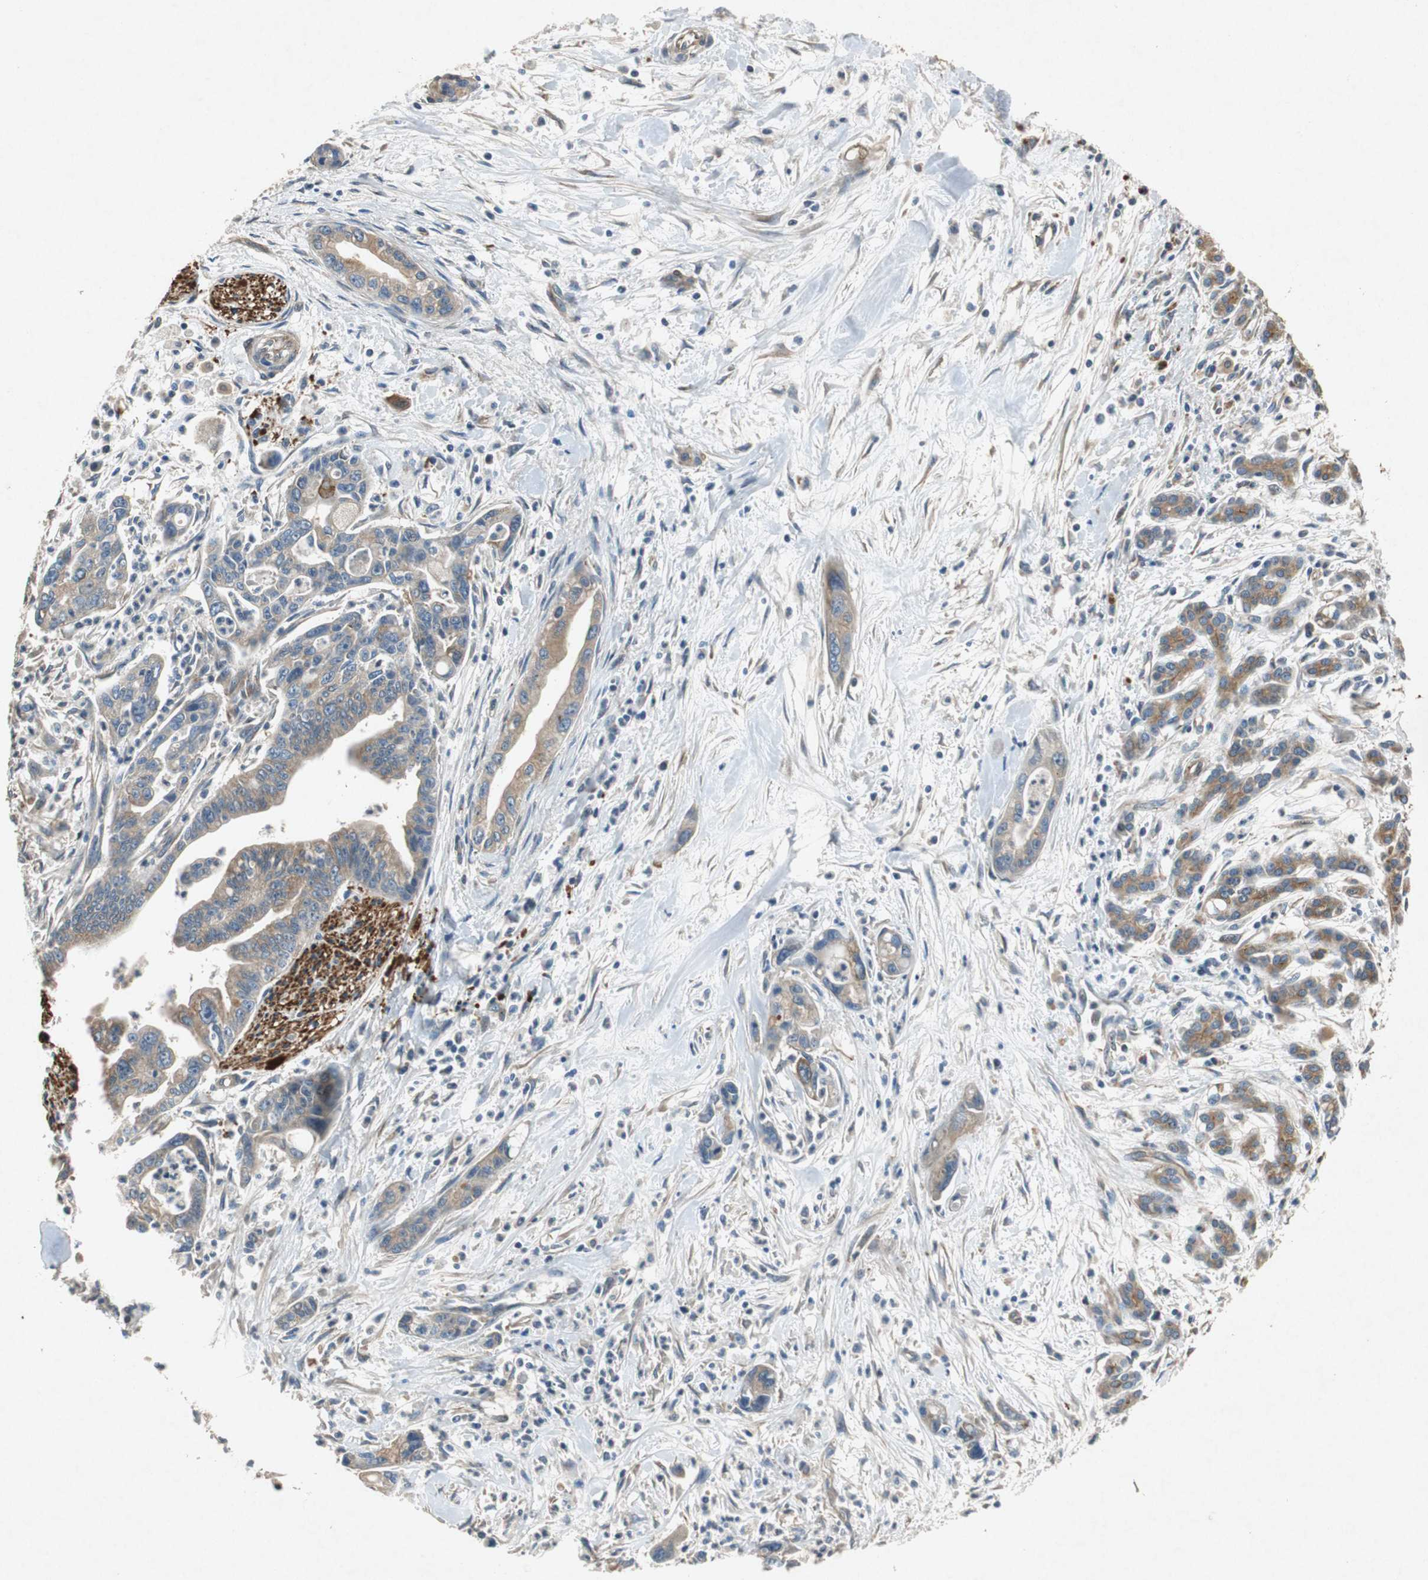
{"staining": {"intensity": "weak", "quantity": "25%-75%", "location": "cytoplasmic/membranous"}, "tissue": "pancreatic cancer", "cell_type": "Tumor cells", "image_type": "cancer", "snomed": [{"axis": "morphology", "description": "Adenocarcinoma, NOS"}, {"axis": "topography", "description": "Pancreas"}], "caption": "Immunohistochemical staining of pancreatic cancer exhibits low levels of weak cytoplasmic/membranous protein expression in about 25%-75% of tumor cells.", "gene": "TUBA4A", "patient": {"sex": "male", "age": 70}}